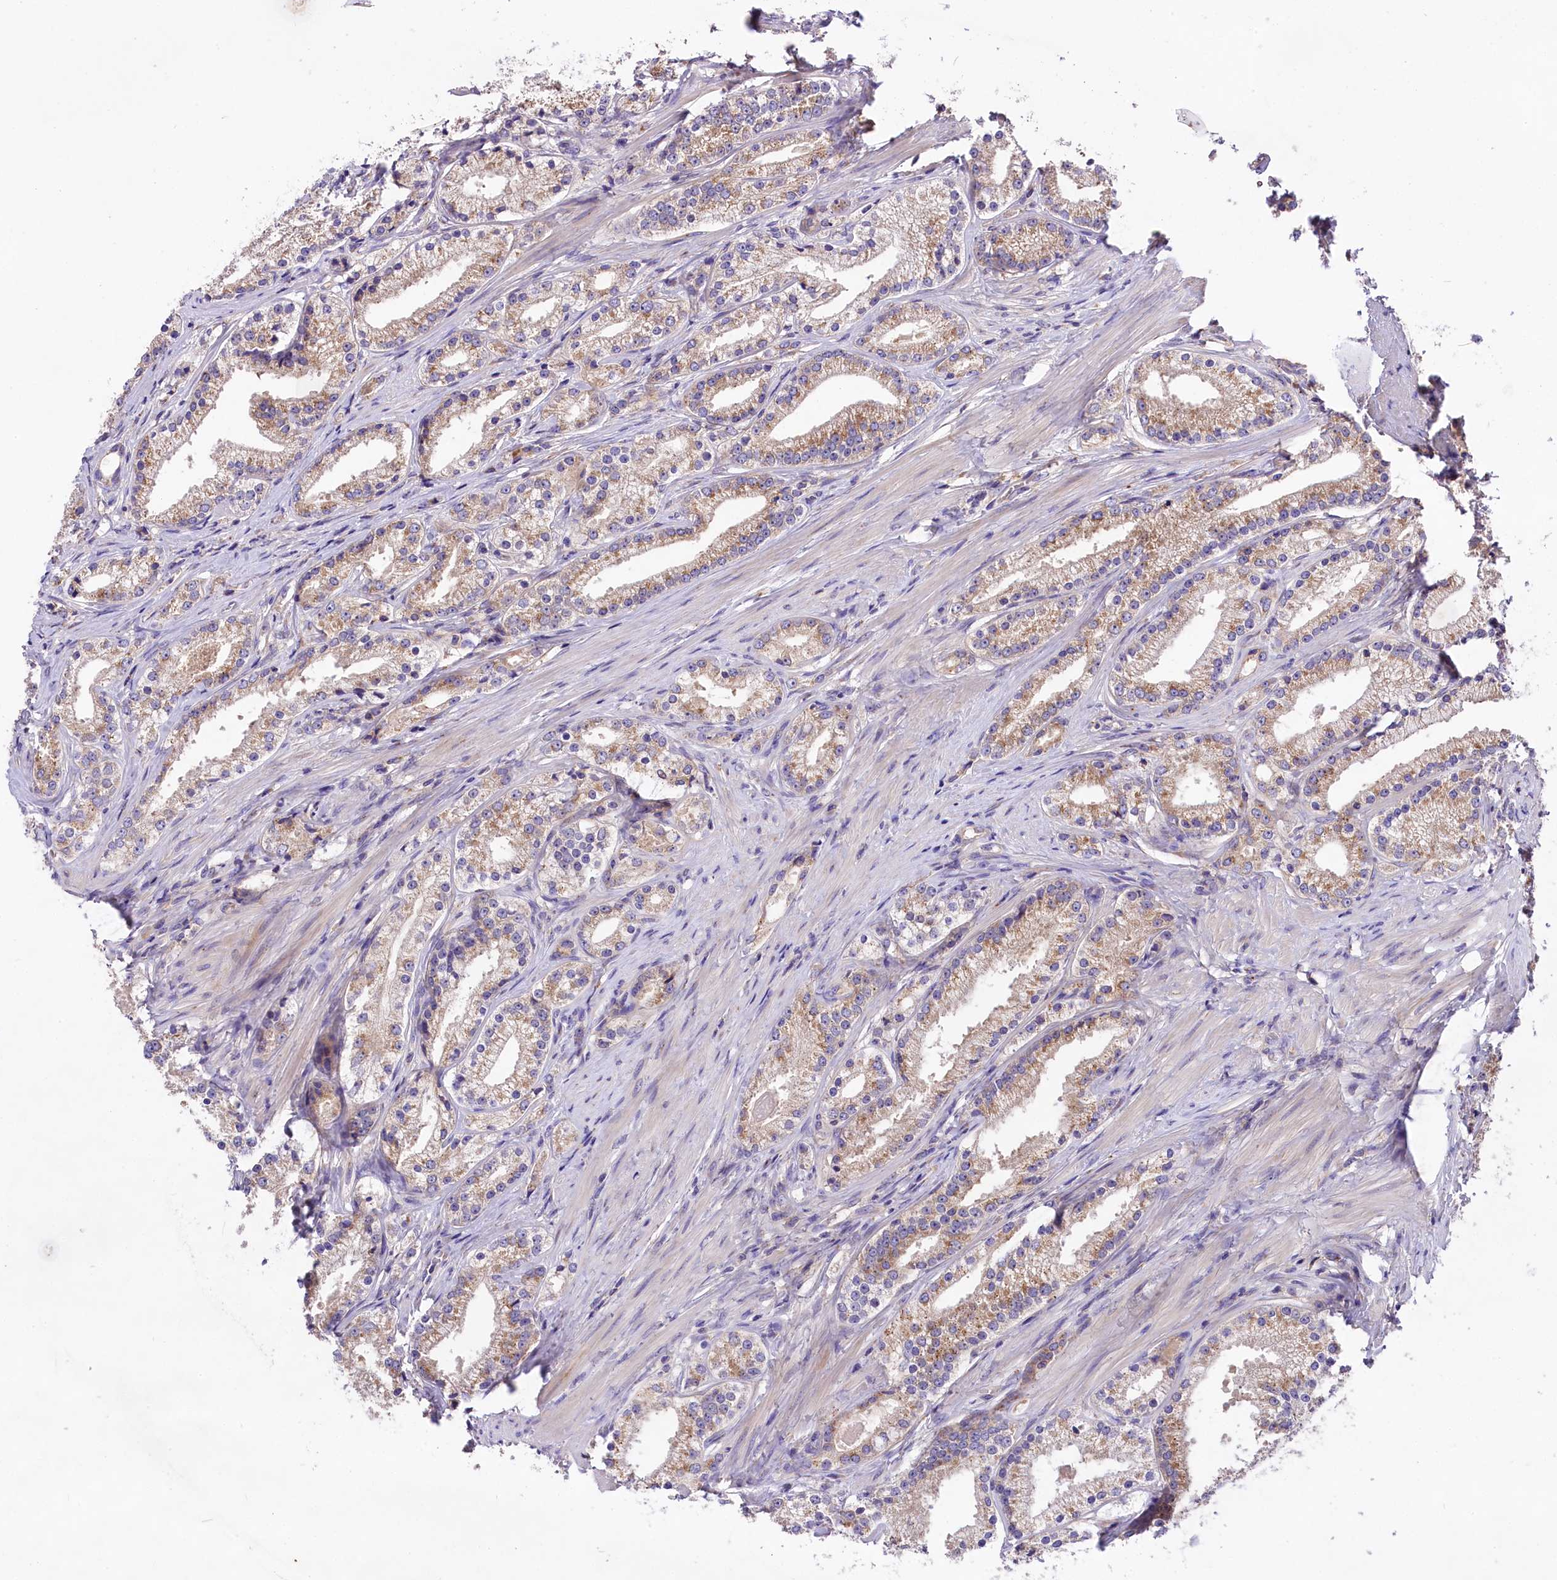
{"staining": {"intensity": "weak", "quantity": "25%-75%", "location": "cytoplasmic/membranous"}, "tissue": "prostate cancer", "cell_type": "Tumor cells", "image_type": "cancer", "snomed": [{"axis": "morphology", "description": "Adenocarcinoma, Low grade"}, {"axis": "topography", "description": "Prostate"}], "caption": "This micrograph demonstrates immunohistochemistry (IHC) staining of human prostate cancer, with low weak cytoplasmic/membranous positivity in about 25%-75% of tumor cells.", "gene": "PEMT", "patient": {"sex": "male", "age": 57}}